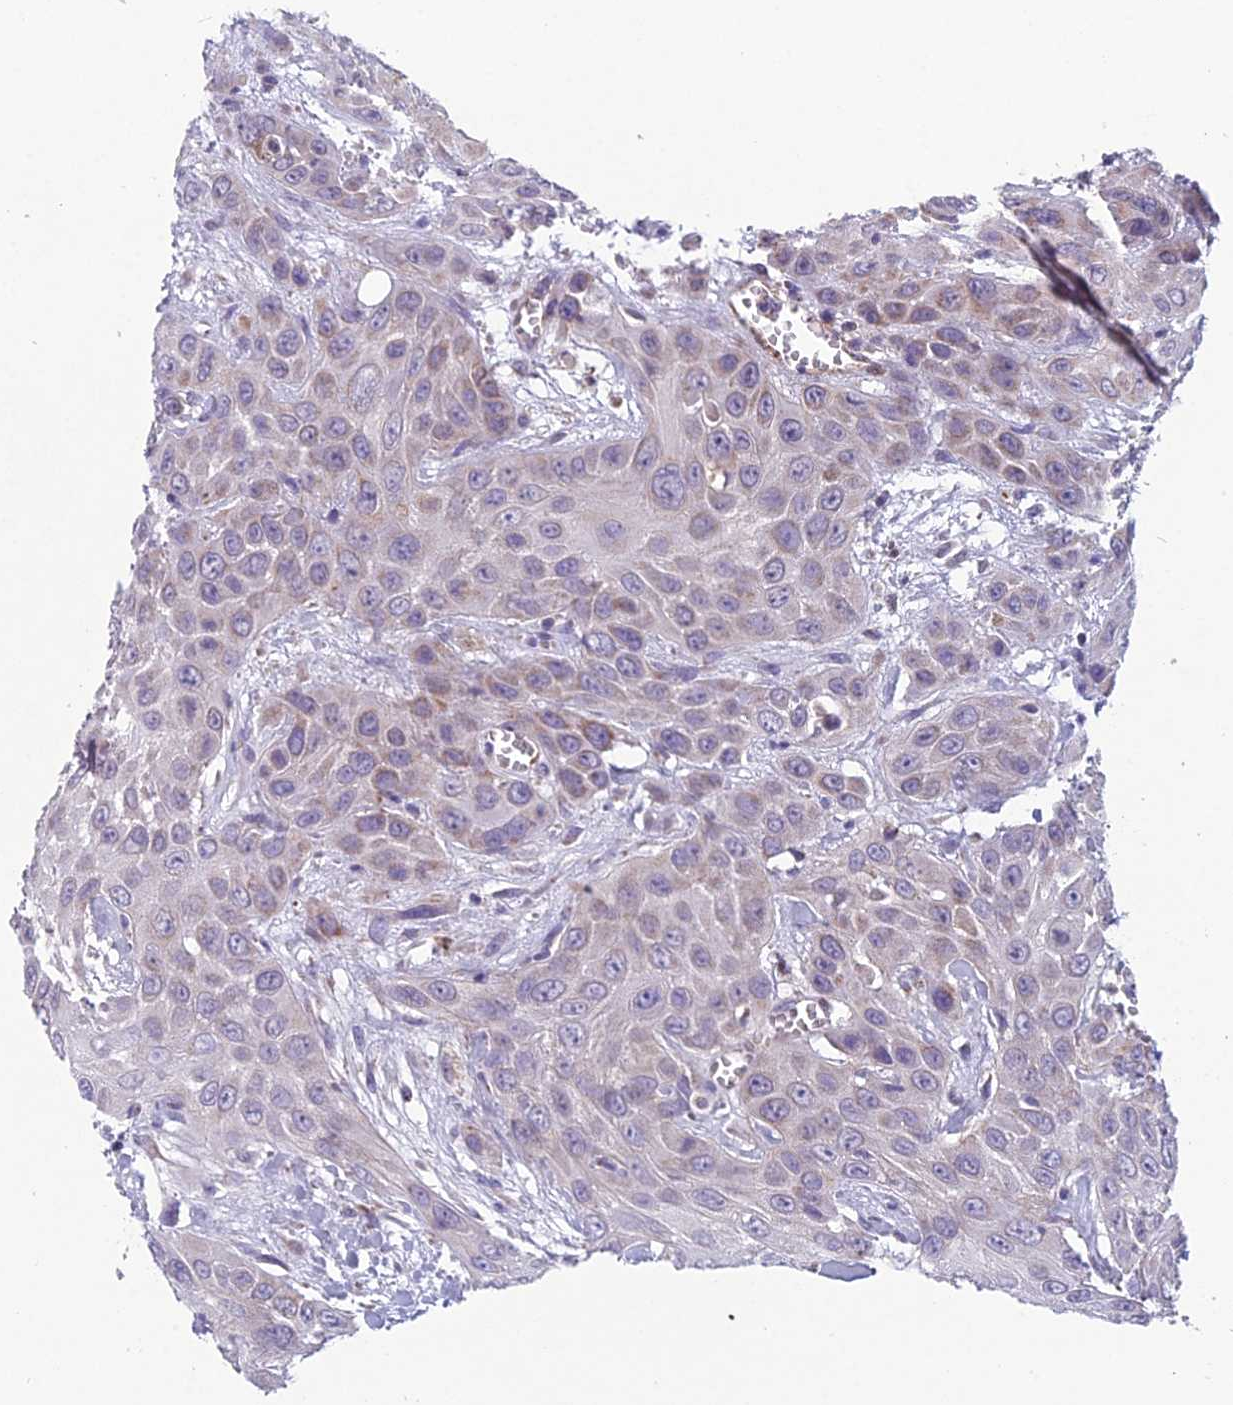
{"staining": {"intensity": "weak", "quantity": "25%-75%", "location": "cytoplasmic/membranous"}, "tissue": "head and neck cancer", "cell_type": "Tumor cells", "image_type": "cancer", "snomed": [{"axis": "morphology", "description": "Squamous cell carcinoma, NOS"}, {"axis": "topography", "description": "Head-Neck"}], "caption": "DAB immunohistochemical staining of human head and neck cancer exhibits weak cytoplasmic/membranous protein expression in approximately 25%-75% of tumor cells.", "gene": "ENSG00000188897", "patient": {"sex": "male", "age": 81}}